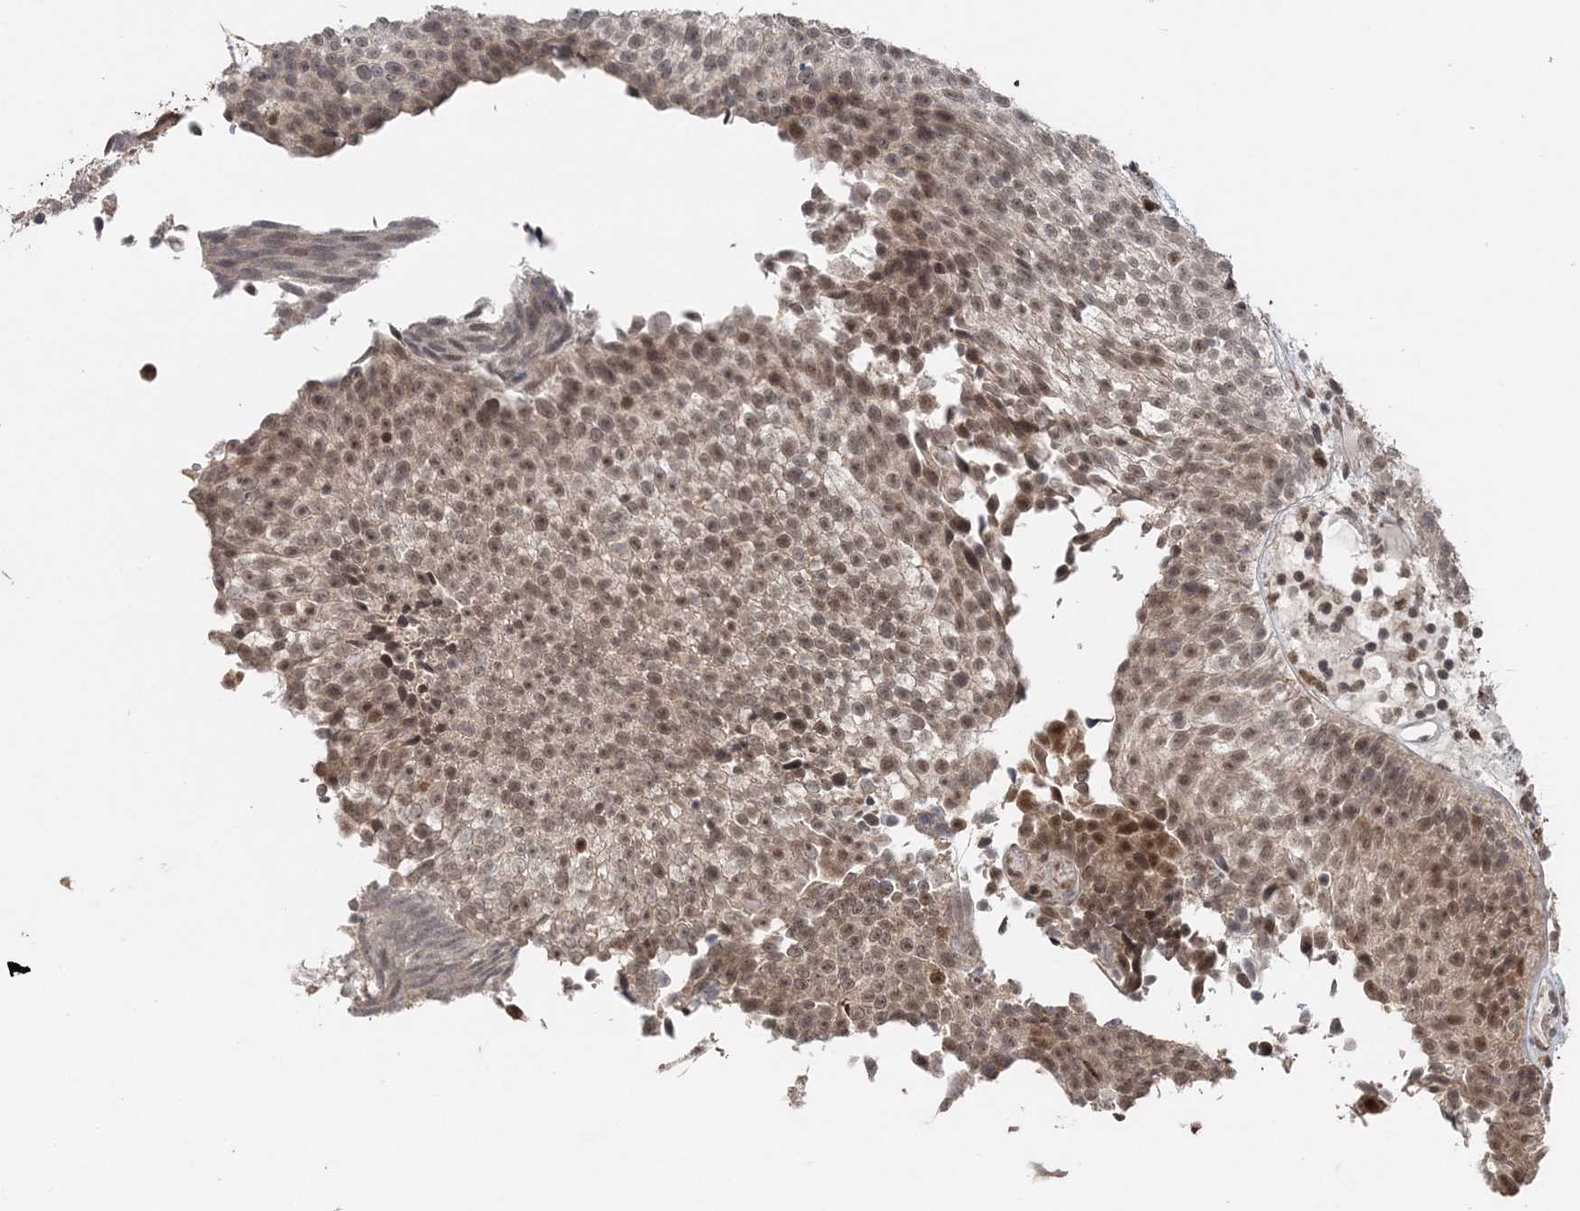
{"staining": {"intensity": "moderate", "quantity": ">75%", "location": "nuclear"}, "tissue": "urothelial cancer", "cell_type": "Tumor cells", "image_type": "cancer", "snomed": [{"axis": "morphology", "description": "Urothelial carcinoma, Low grade"}, {"axis": "topography", "description": "Urinary bladder"}], "caption": "Human urothelial cancer stained for a protein (brown) displays moderate nuclear positive expression in about >75% of tumor cells.", "gene": "SLU7", "patient": {"sex": "male", "age": 86}}